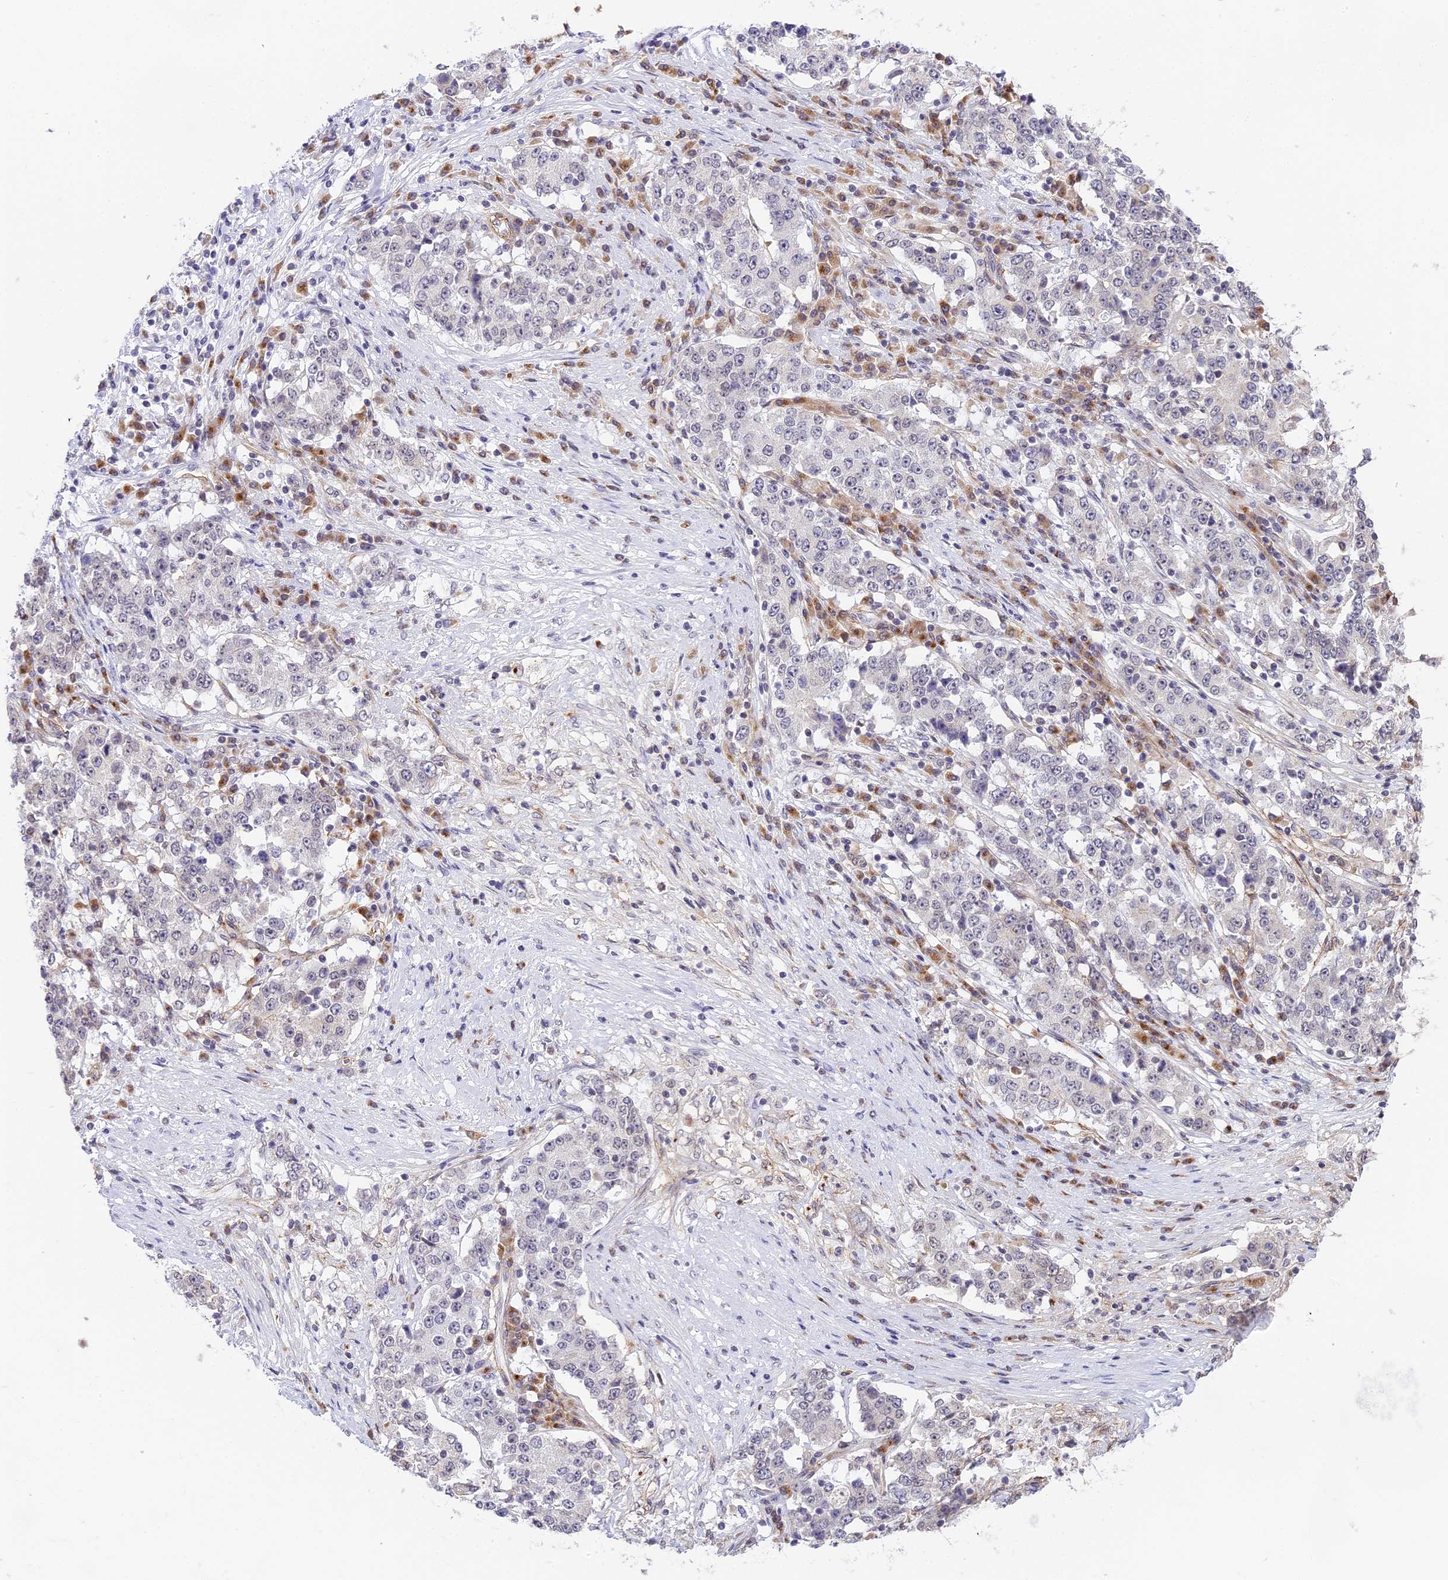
{"staining": {"intensity": "negative", "quantity": "none", "location": "none"}, "tissue": "stomach cancer", "cell_type": "Tumor cells", "image_type": "cancer", "snomed": [{"axis": "morphology", "description": "Adenocarcinoma, NOS"}, {"axis": "topography", "description": "Stomach"}], "caption": "This image is of stomach cancer stained with immunohistochemistry (IHC) to label a protein in brown with the nuclei are counter-stained blue. There is no positivity in tumor cells.", "gene": "HEATR5B", "patient": {"sex": "male", "age": 59}}